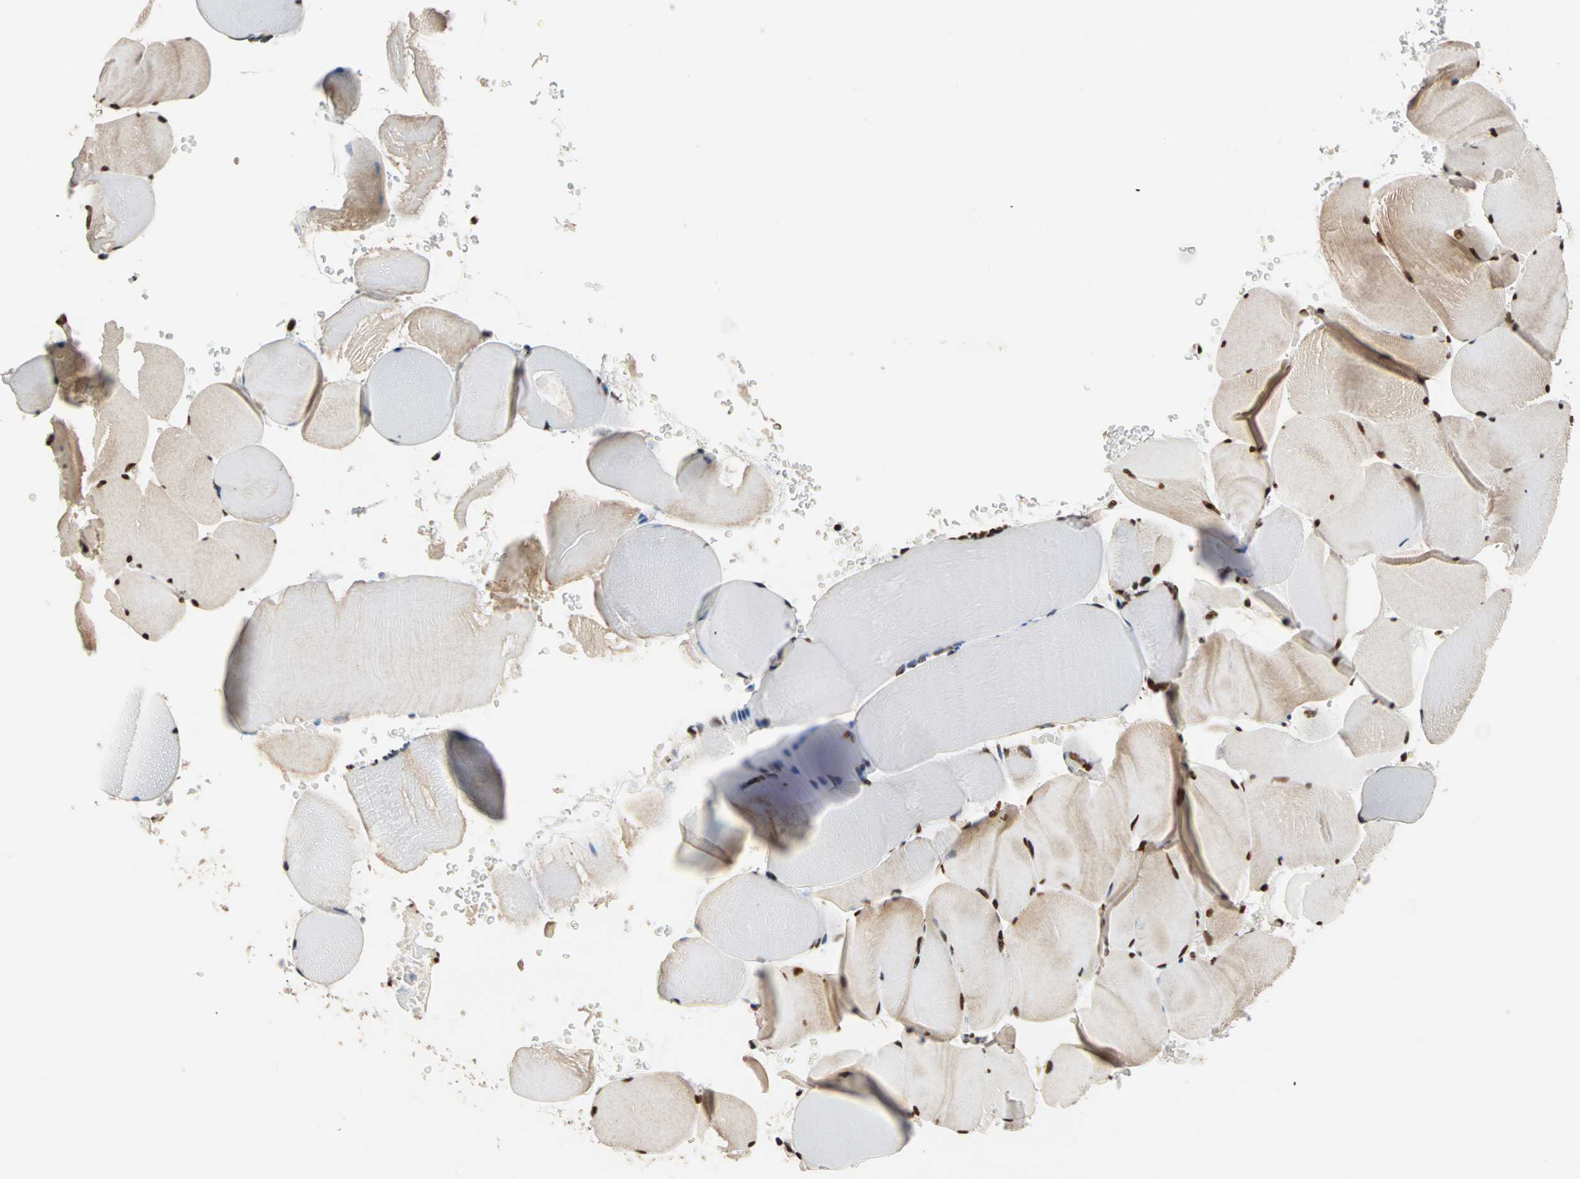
{"staining": {"intensity": "strong", "quantity": ">75%", "location": "nuclear"}, "tissue": "skeletal muscle", "cell_type": "Myocytes", "image_type": "normal", "snomed": [{"axis": "morphology", "description": "Normal tissue, NOS"}, {"axis": "topography", "description": "Skeletal muscle"}], "caption": "This histopathology image reveals immunohistochemistry (IHC) staining of unremarkable skeletal muscle, with high strong nuclear staining in about >75% of myocytes.", "gene": "ILF2", "patient": {"sex": "male", "age": 62}}